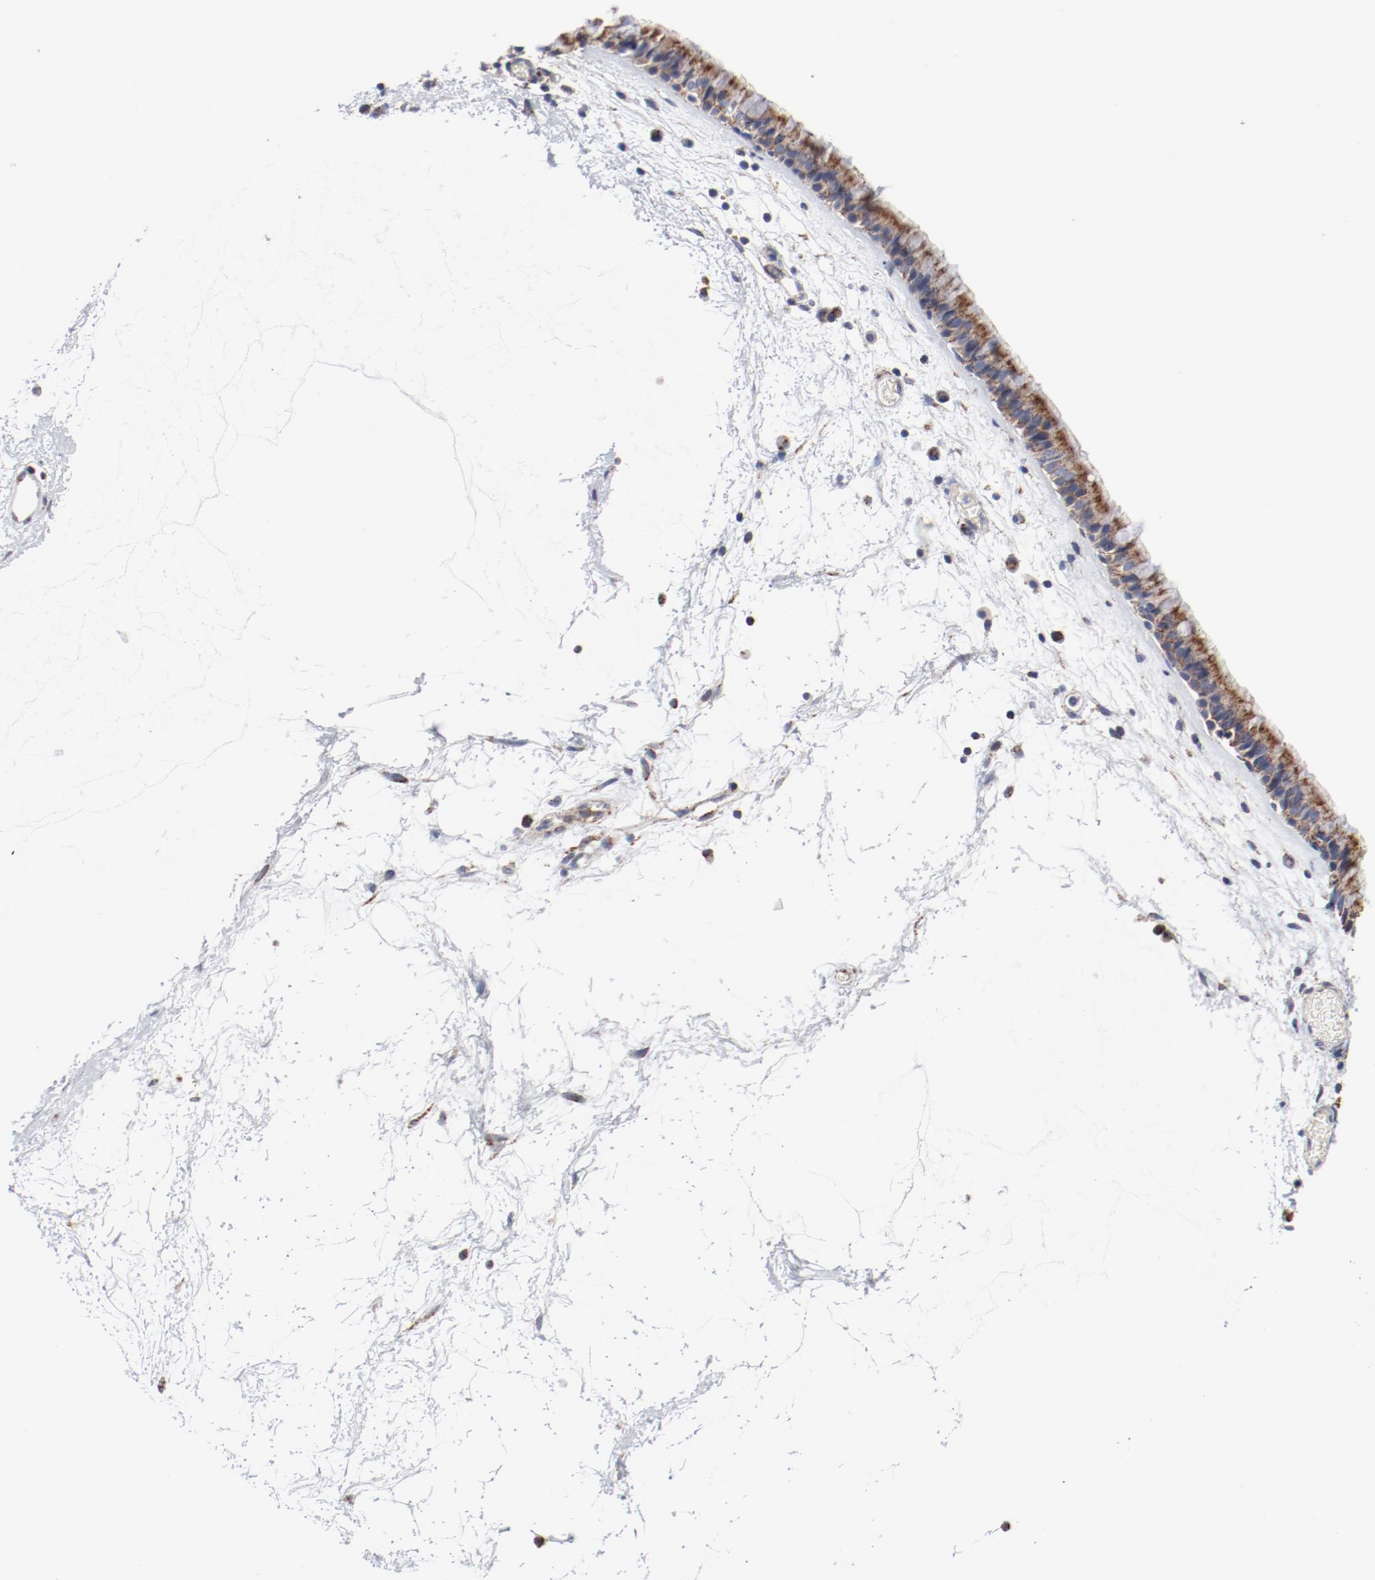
{"staining": {"intensity": "strong", "quantity": "25%-75%", "location": "cytoplasmic/membranous"}, "tissue": "nasopharynx", "cell_type": "Respiratory epithelial cells", "image_type": "normal", "snomed": [{"axis": "morphology", "description": "Normal tissue, NOS"}, {"axis": "morphology", "description": "Inflammation, NOS"}, {"axis": "topography", "description": "Nasopharynx"}], "caption": "Immunohistochemical staining of benign nasopharynx displays high levels of strong cytoplasmic/membranous staining in about 25%-75% of respiratory epithelial cells. (DAB (3,3'-diaminobenzidine) IHC with brightfield microscopy, high magnification).", "gene": "NDUFV2", "patient": {"sex": "male", "age": 48}}